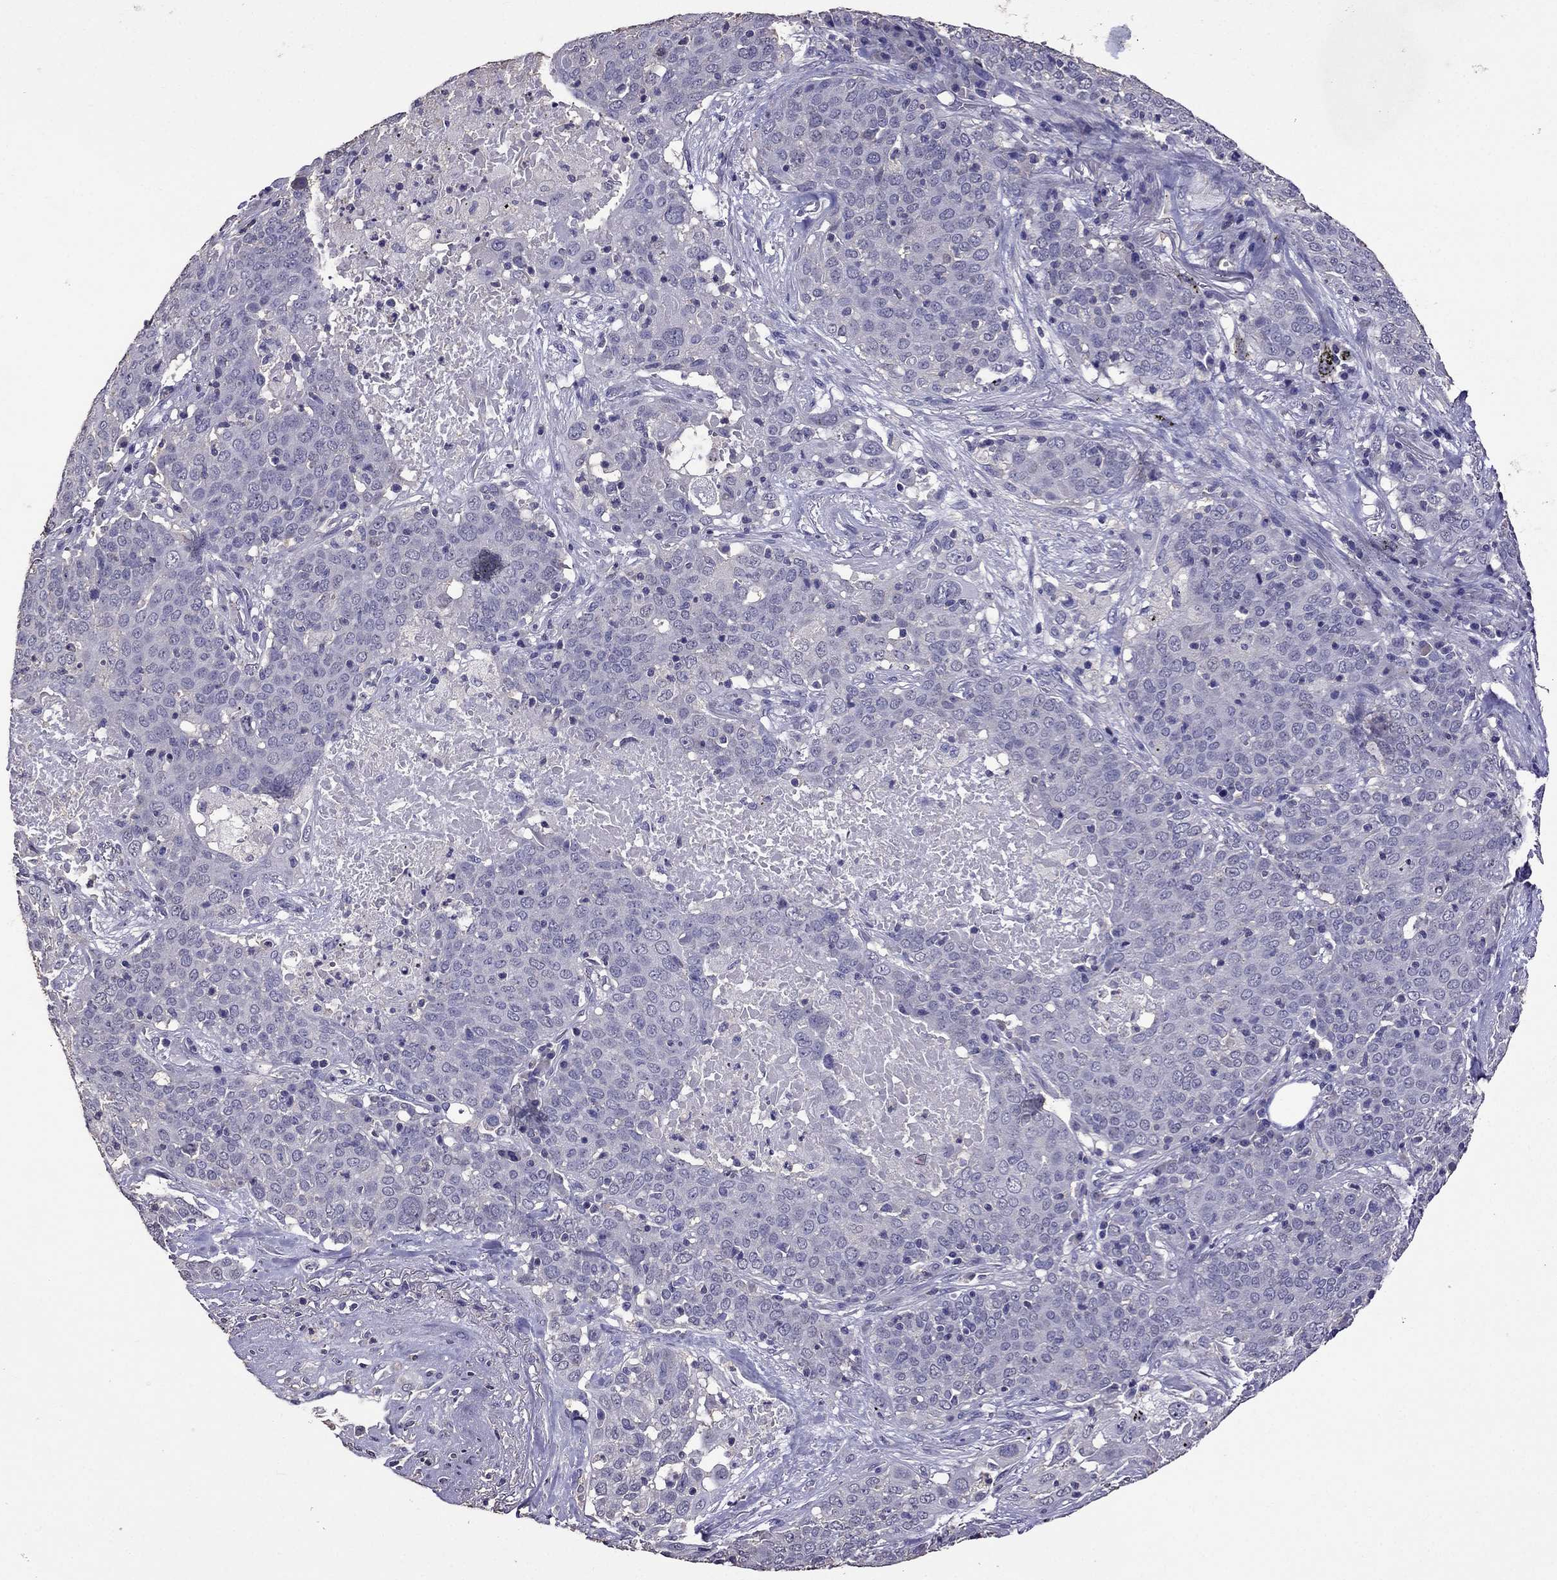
{"staining": {"intensity": "negative", "quantity": "none", "location": "none"}, "tissue": "lung cancer", "cell_type": "Tumor cells", "image_type": "cancer", "snomed": [{"axis": "morphology", "description": "Squamous cell carcinoma, NOS"}, {"axis": "topography", "description": "Lung"}], "caption": "Immunohistochemistry (IHC) image of human lung cancer (squamous cell carcinoma) stained for a protein (brown), which shows no expression in tumor cells.", "gene": "NKX3-1", "patient": {"sex": "male", "age": 82}}